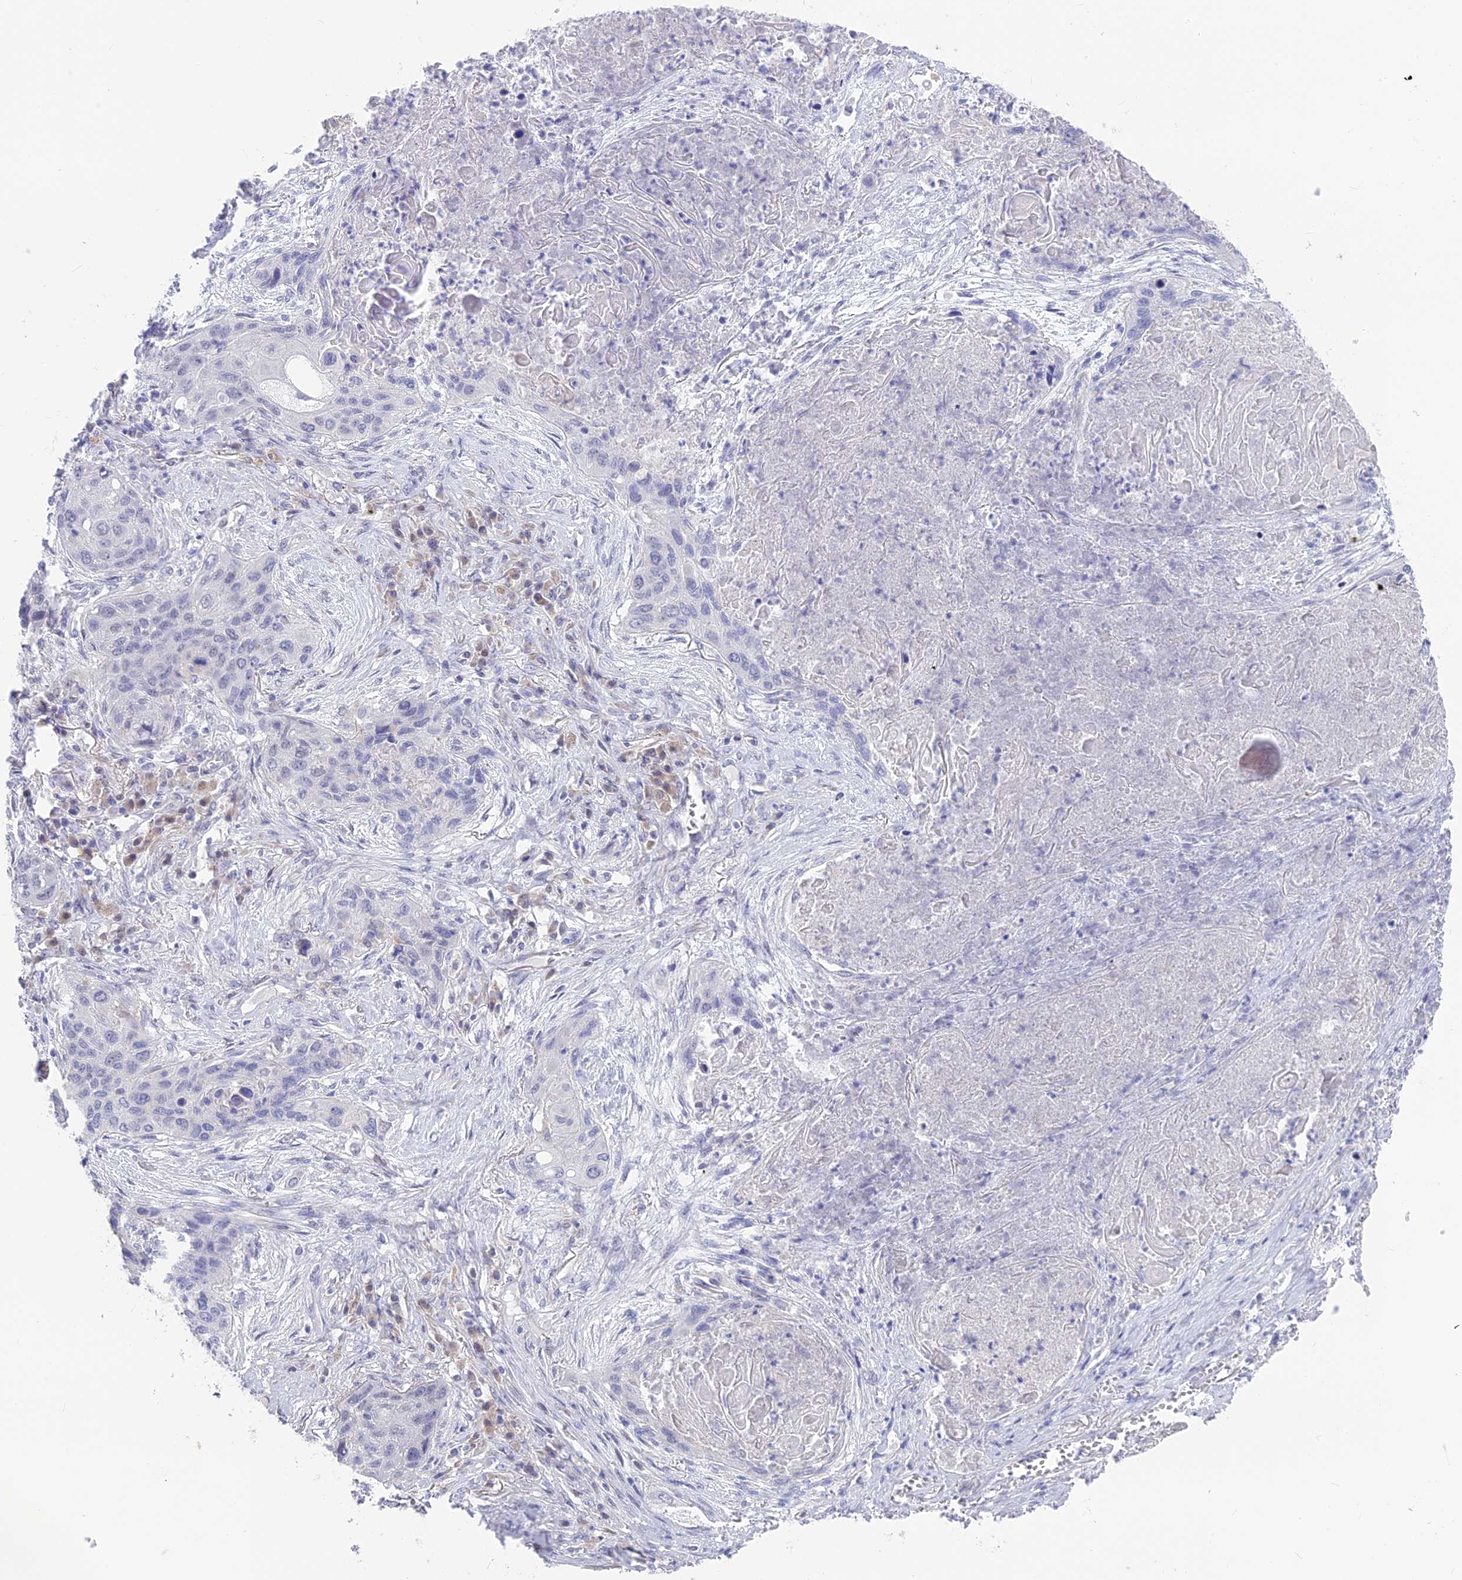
{"staining": {"intensity": "negative", "quantity": "none", "location": "none"}, "tissue": "lung cancer", "cell_type": "Tumor cells", "image_type": "cancer", "snomed": [{"axis": "morphology", "description": "Squamous cell carcinoma, NOS"}, {"axis": "topography", "description": "Lung"}], "caption": "Immunohistochemistry (IHC) histopathology image of neoplastic tissue: lung squamous cell carcinoma stained with DAB reveals no significant protein expression in tumor cells.", "gene": "SNTN", "patient": {"sex": "female", "age": 63}}